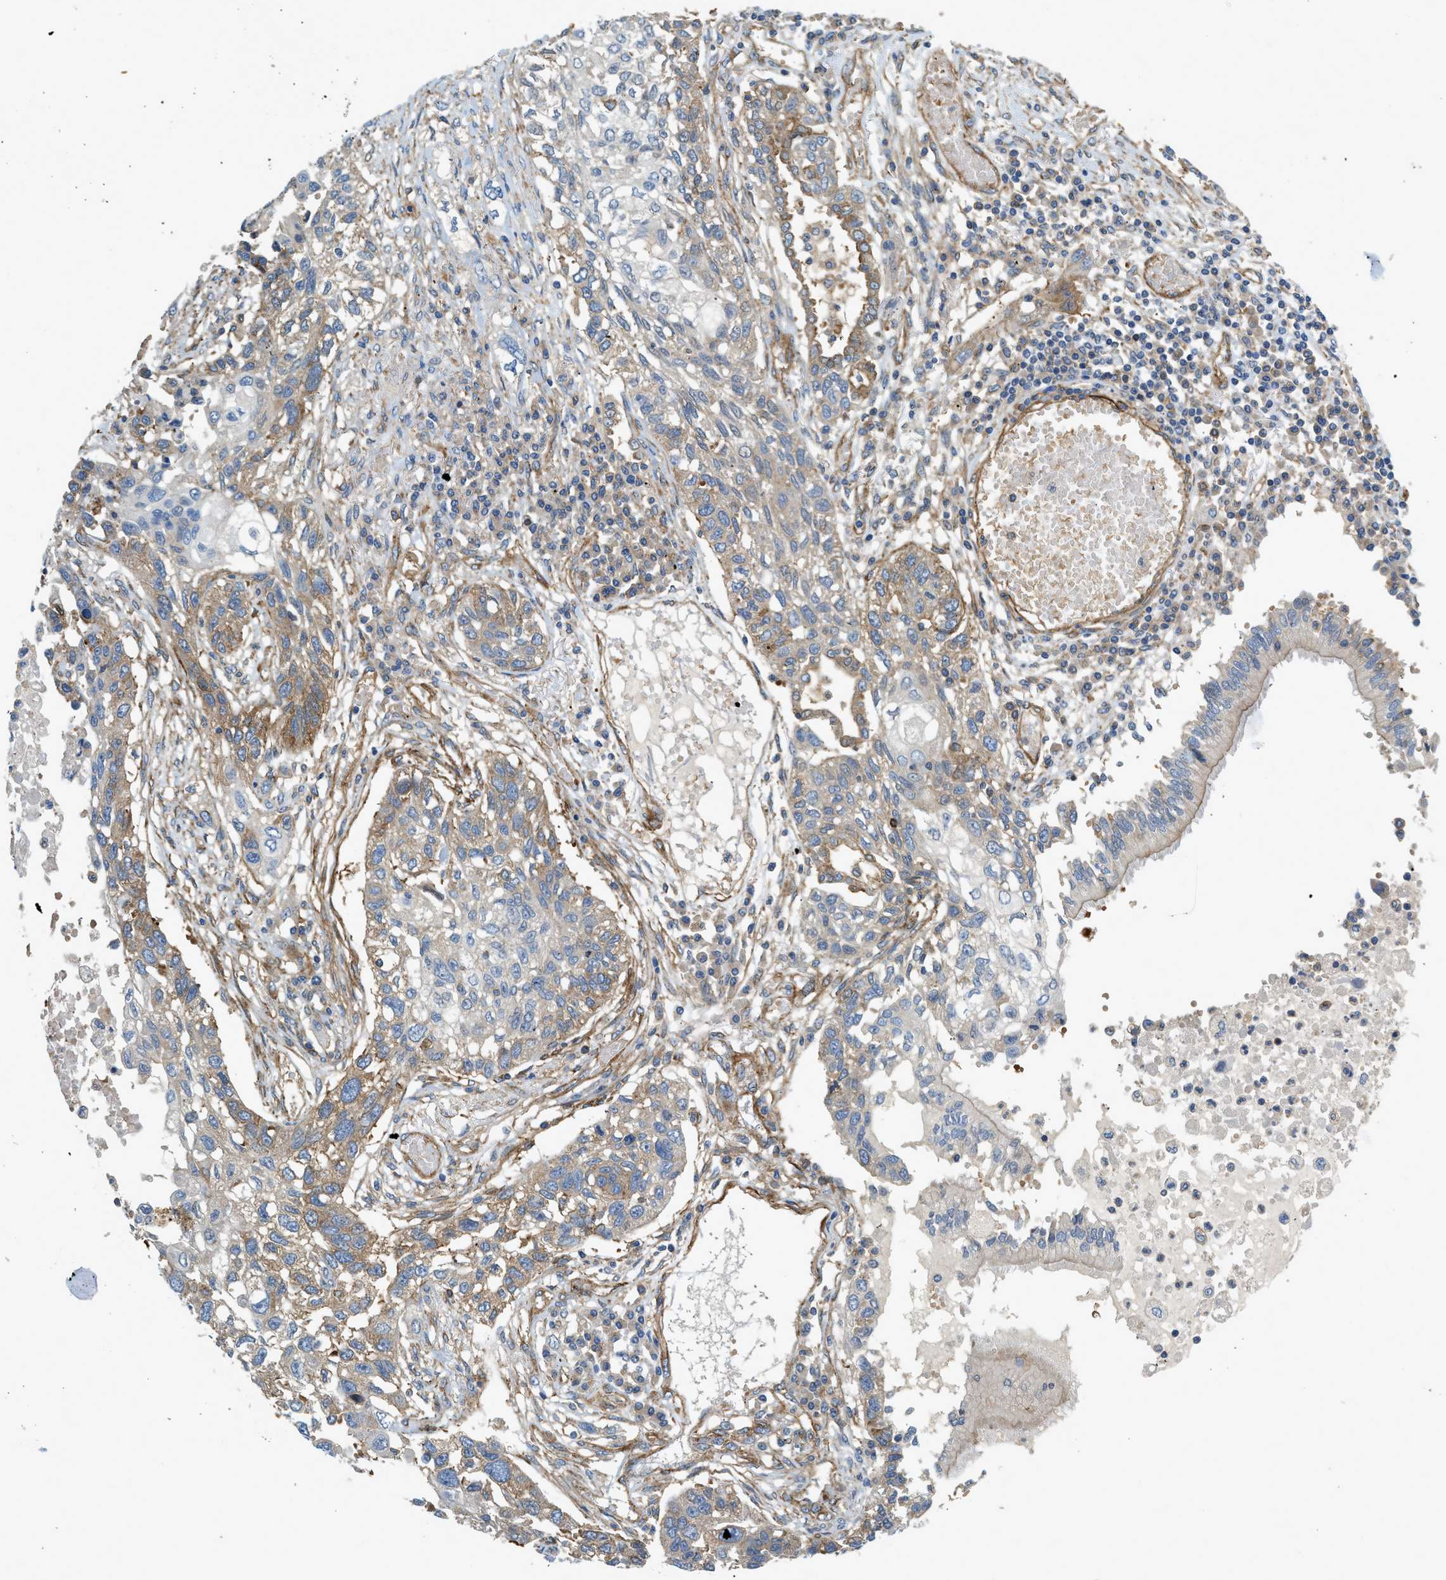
{"staining": {"intensity": "moderate", "quantity": "25%-75%", "location": "cytoplasmic/membranous"}, "tissue": "lung cancer", "cell_type": "Tumor cells", "image_type": "cancer", "snomed": [{"axis": "morphology", "description": "Squamous cell carcinoma, NOS"}, {"axis": "topography", "description": "Lung"}], "caption": "Squamous cell carcinoma (lung) stained with DAB immunohistochemistry shows medium levels of moderate cytoplasmic/membranous expression in about 25%-75% of tumor cells.", "gene": "HIP1", "patient": {"sex": "male", "age": 71}}